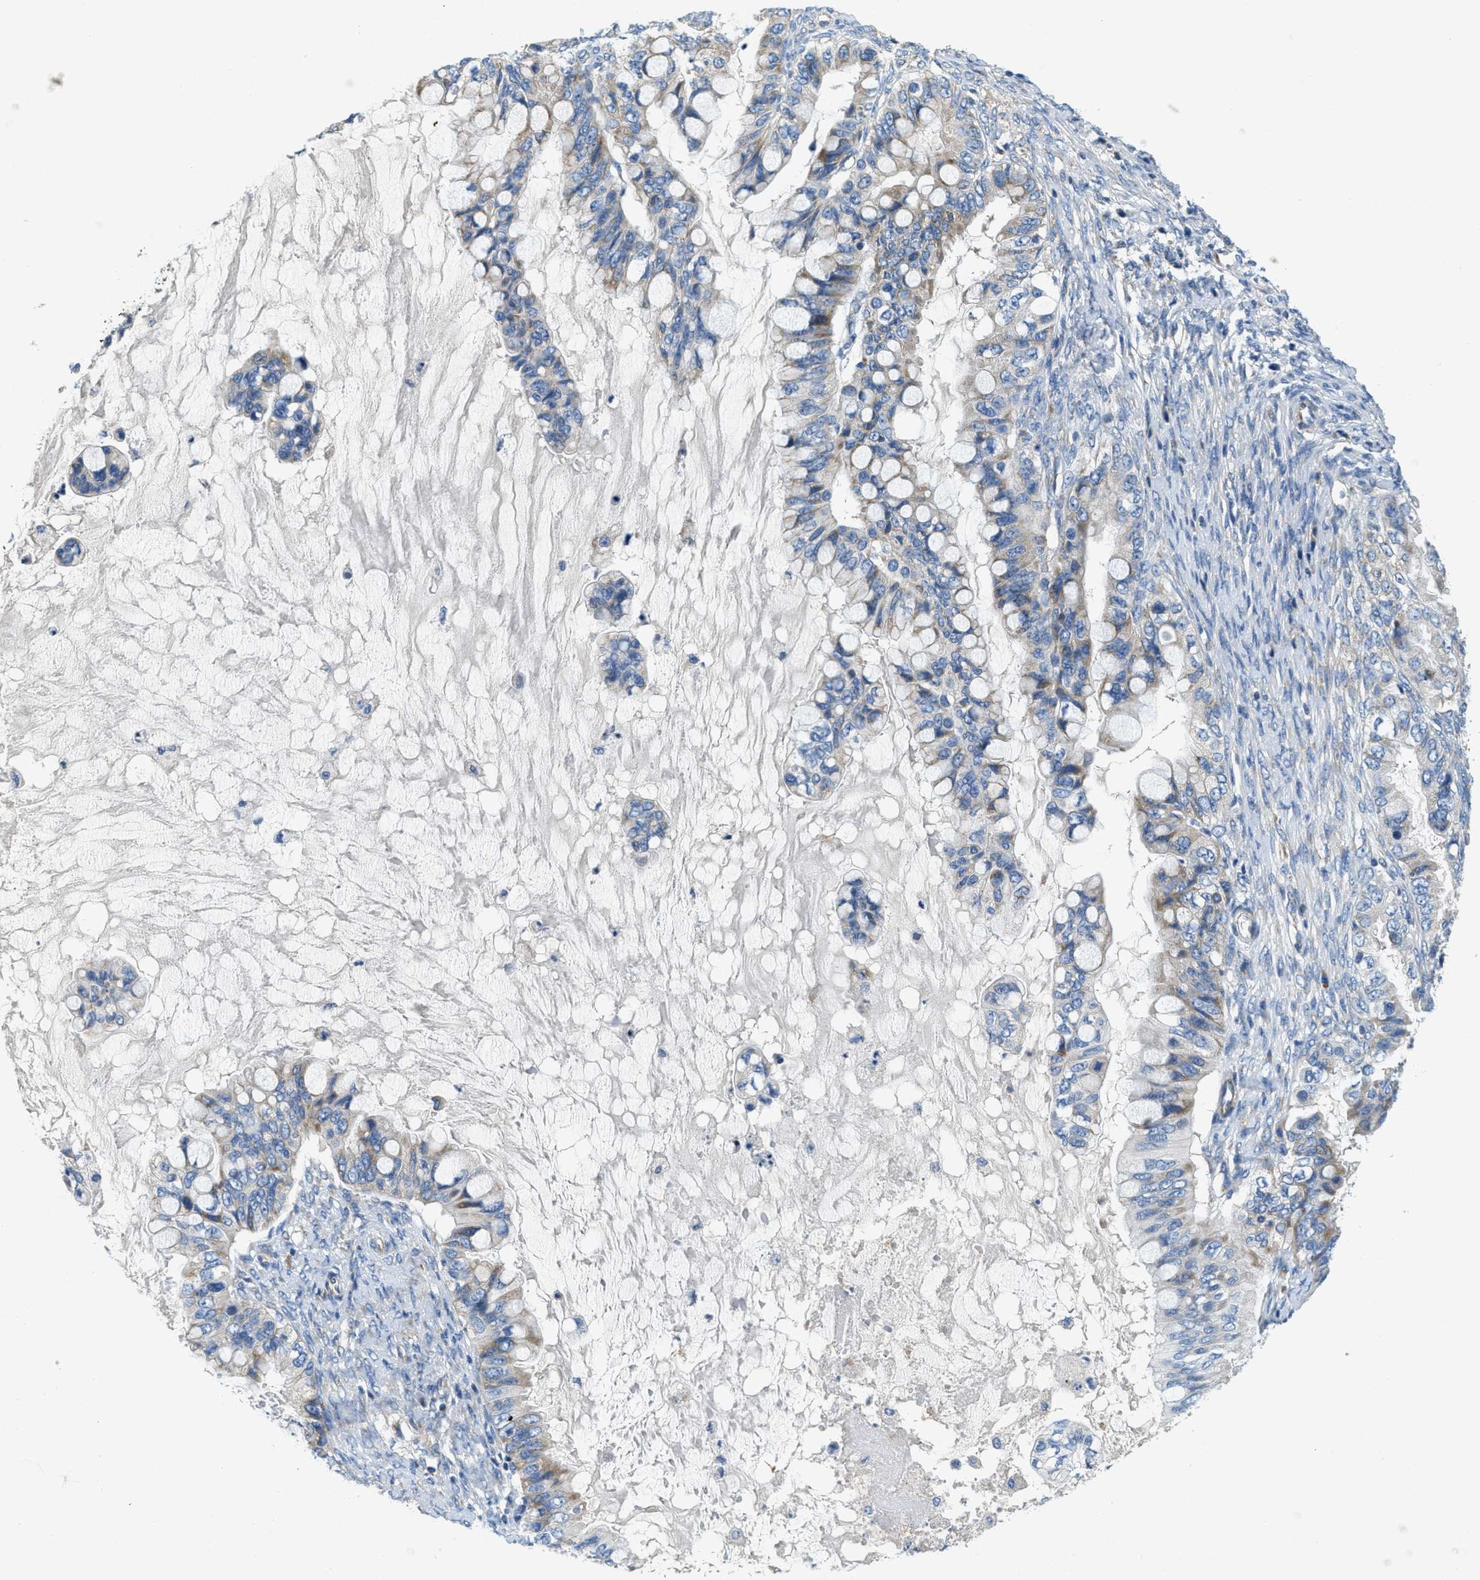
{"staining": {"intensity": "weak", "quantity": "25%-75%", "location": "cytoplasmic/membranous"}, "tissue": "ovarian cancer", "cell_type": "Tumor cells", "image_type": "cancer", "snomed": [{"axis": "morphology", "description": "Cystadenocarcinoma, mucinous, NOS"}, {"axis": "topography", "description": "Ovary"}], "caption": "Immunohistochemical staining of human ovarian cancer exhibits low levels of weak cytoplasmic/membranous protein positivity in approximately 25%-75% of tumor cells. (brown staining indicates protein expression, while blue staining denotes nuclei).", "gene": "CA4", "patient": {"sex": "female", "age": 80}}